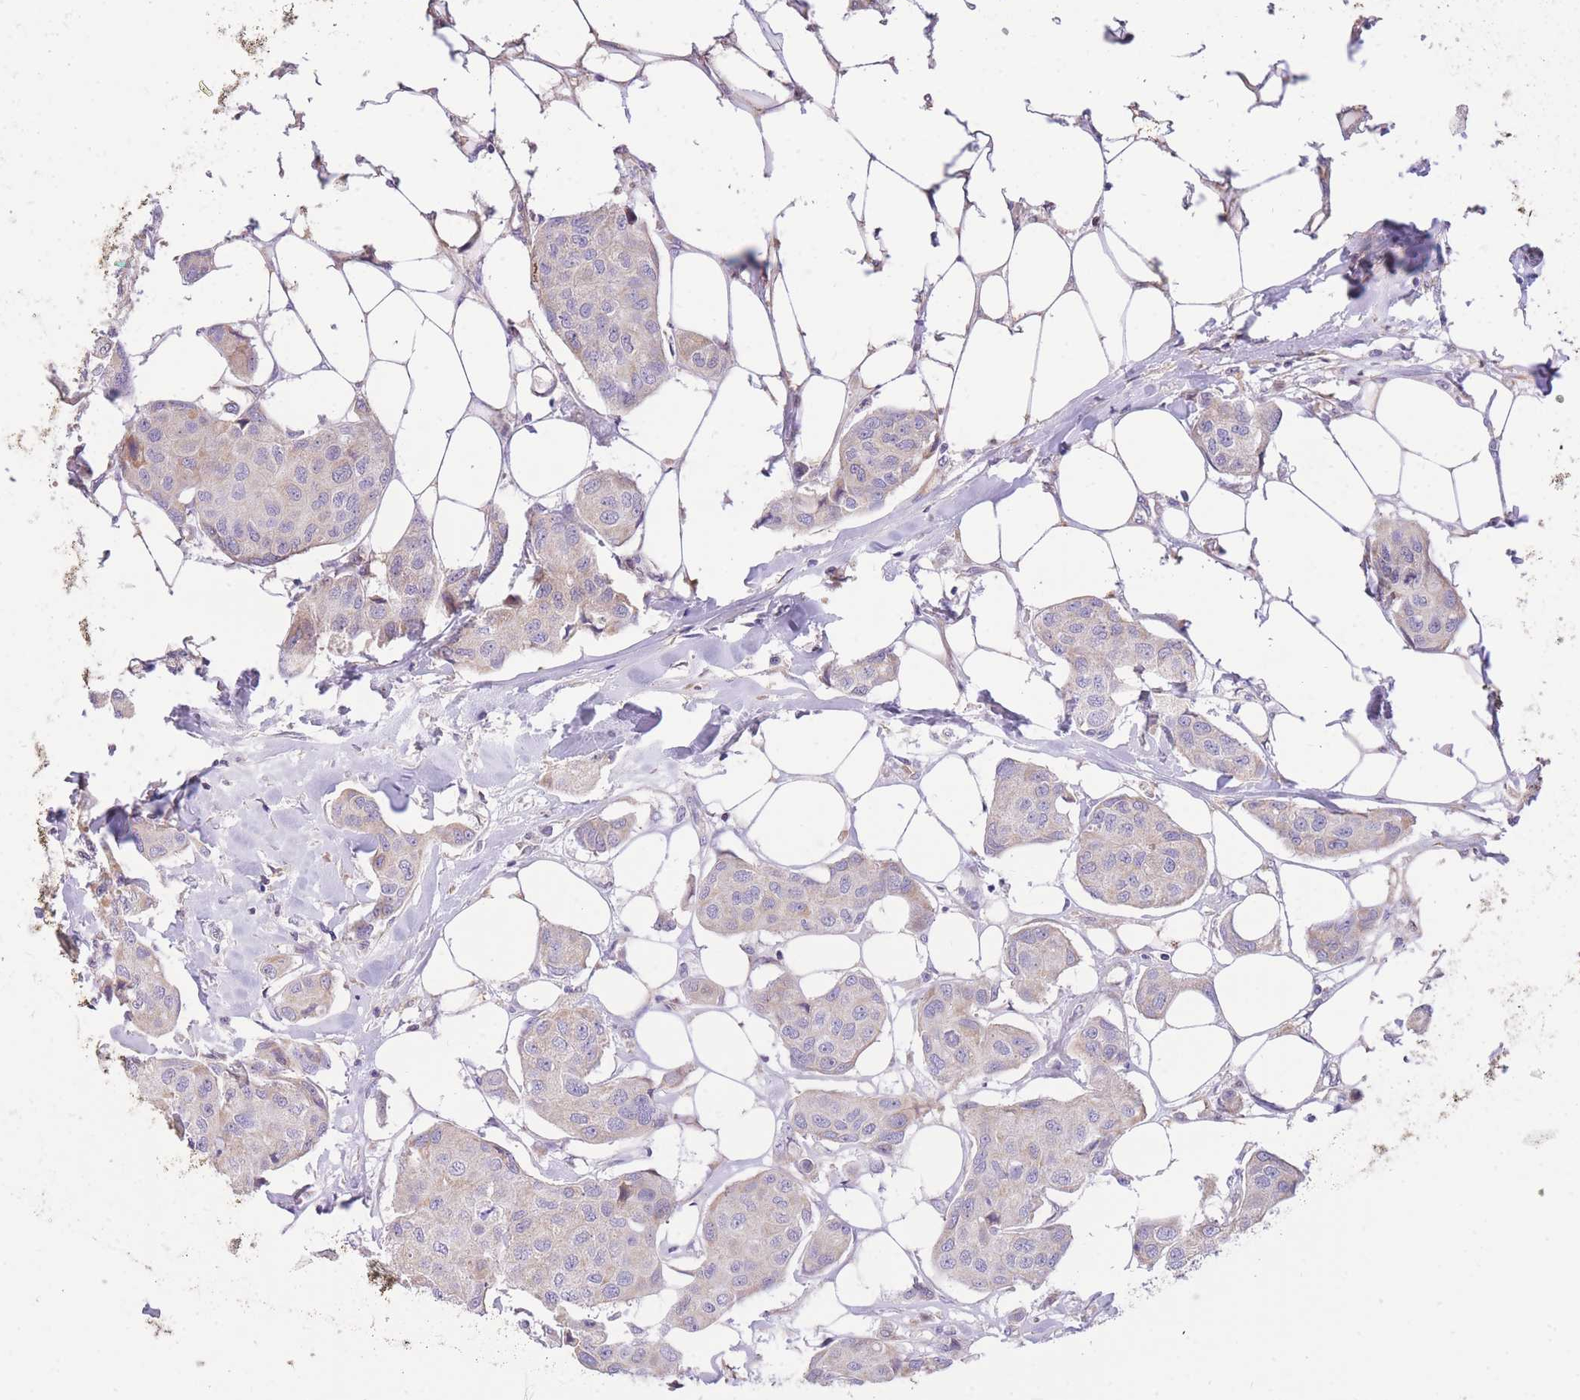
{"staining": {"intensity": "negative", "quantity": "none", "location": "none"}, "tissue": "breast cancer", "cell_type": "Tumor cells", "image_type": "cancer", "snomed": [{"axis": "morphology", "description": "Duct carcinoma"}, {"axis": "topography", "description": "Breast"}, {"axis": "topography", "description": "Lymph node"}], "caption": "Tumor cells are negative for protein expression in human breast cancer.", "gene": "TOPAZ1", "patient": {"sex": "female", "age": 80}}